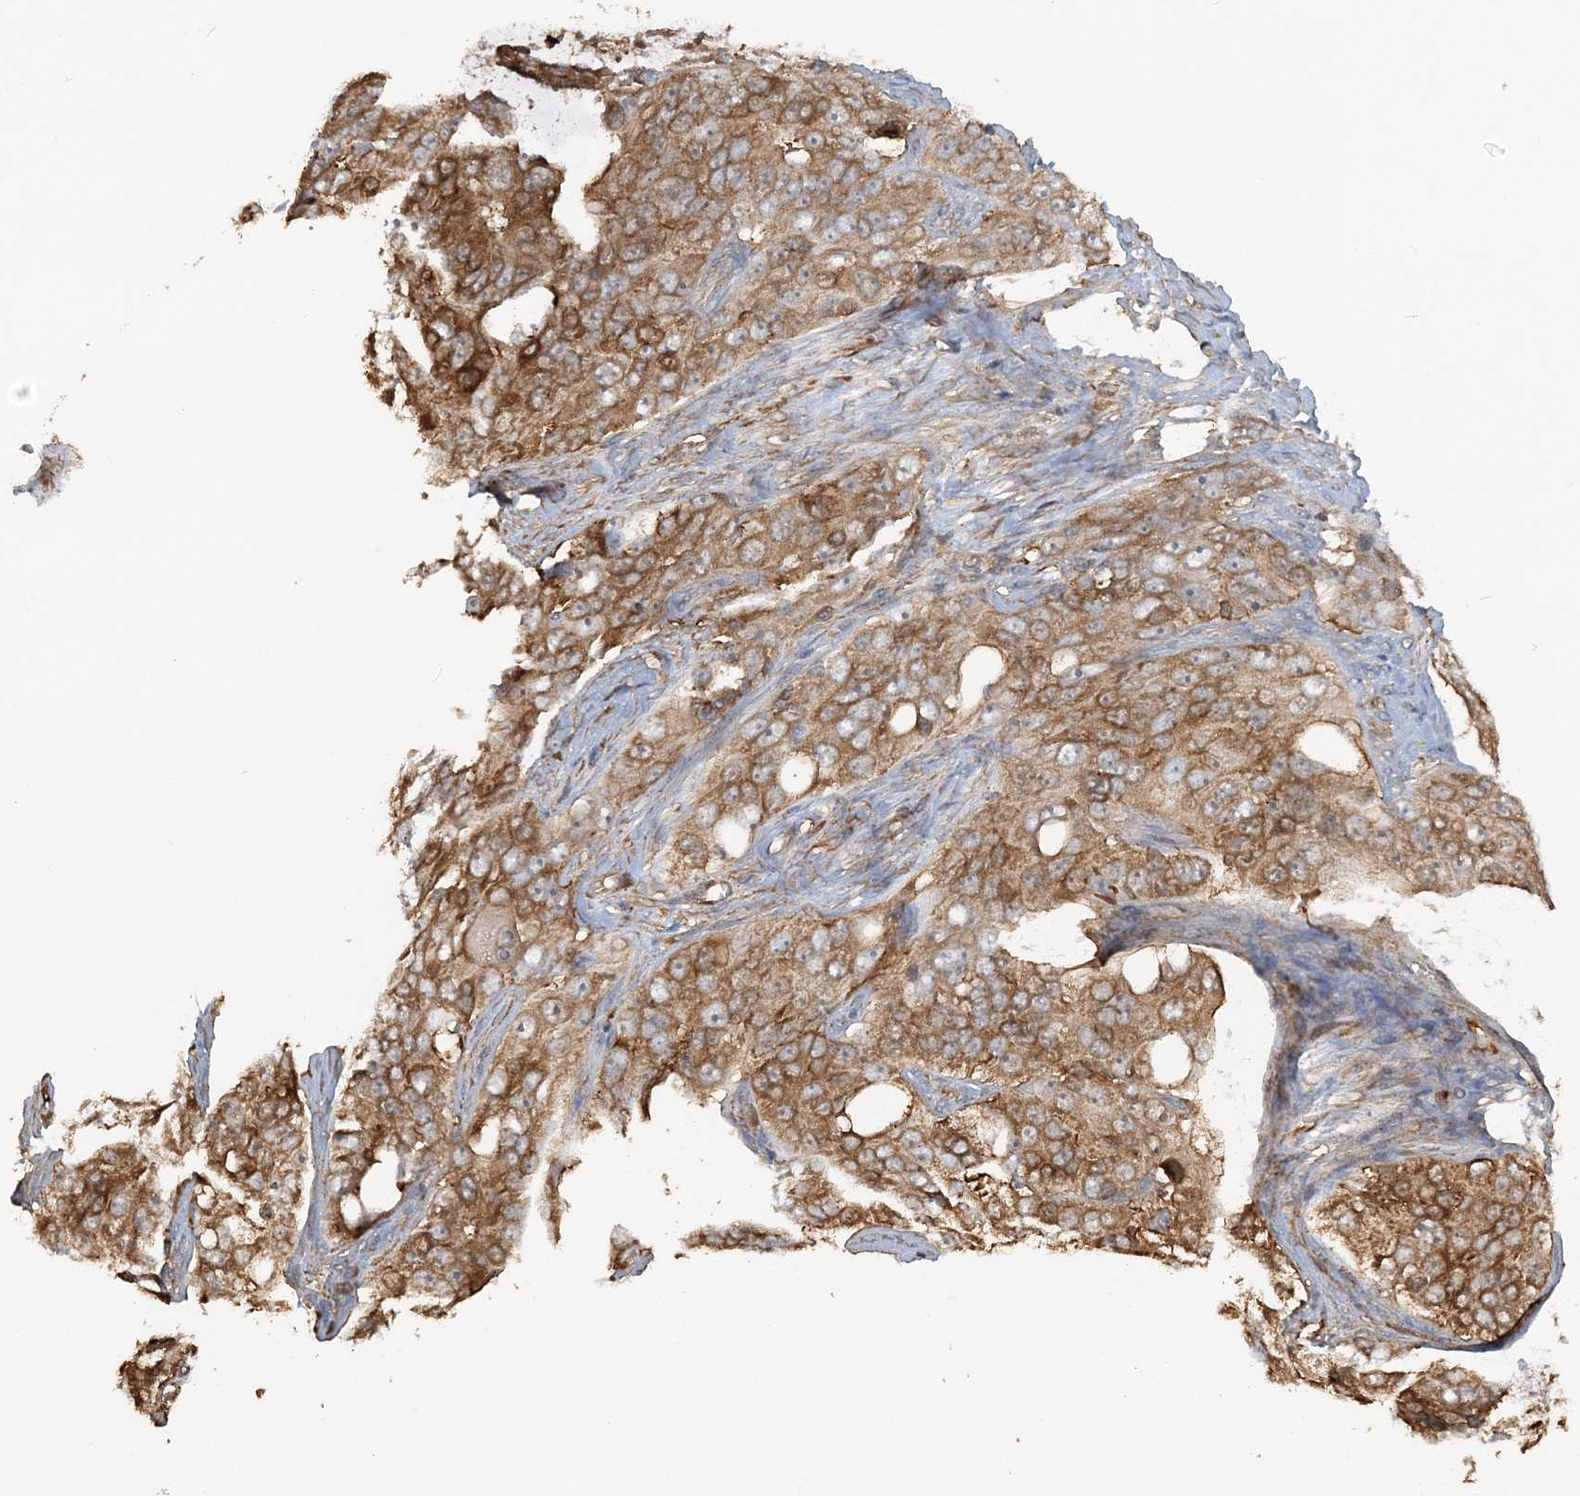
{"staining": {"intensity": "moderate", "quantity": ">75%", "location": "cytoplasmic/membranous"}, "tissue": "ovarian cancer", "cell_type": "Tumor cells", "image_type": "cancer", "snomed": [{"axis": "morphology", "description": "Carcinoma, endometroid"}, {"axis": "topography", "description": "Ovary"}], "caption": "DAB (3,3'-diaminobenzidine) immunohistochemical staining of human endometroid carcinoma (ovarian) exhibits moderate cytoplasmic/membranous protein staining in approximately >75% of tumor cells.", "gene": "DSTN", "patient": {"sex": "female", "age": 51}}